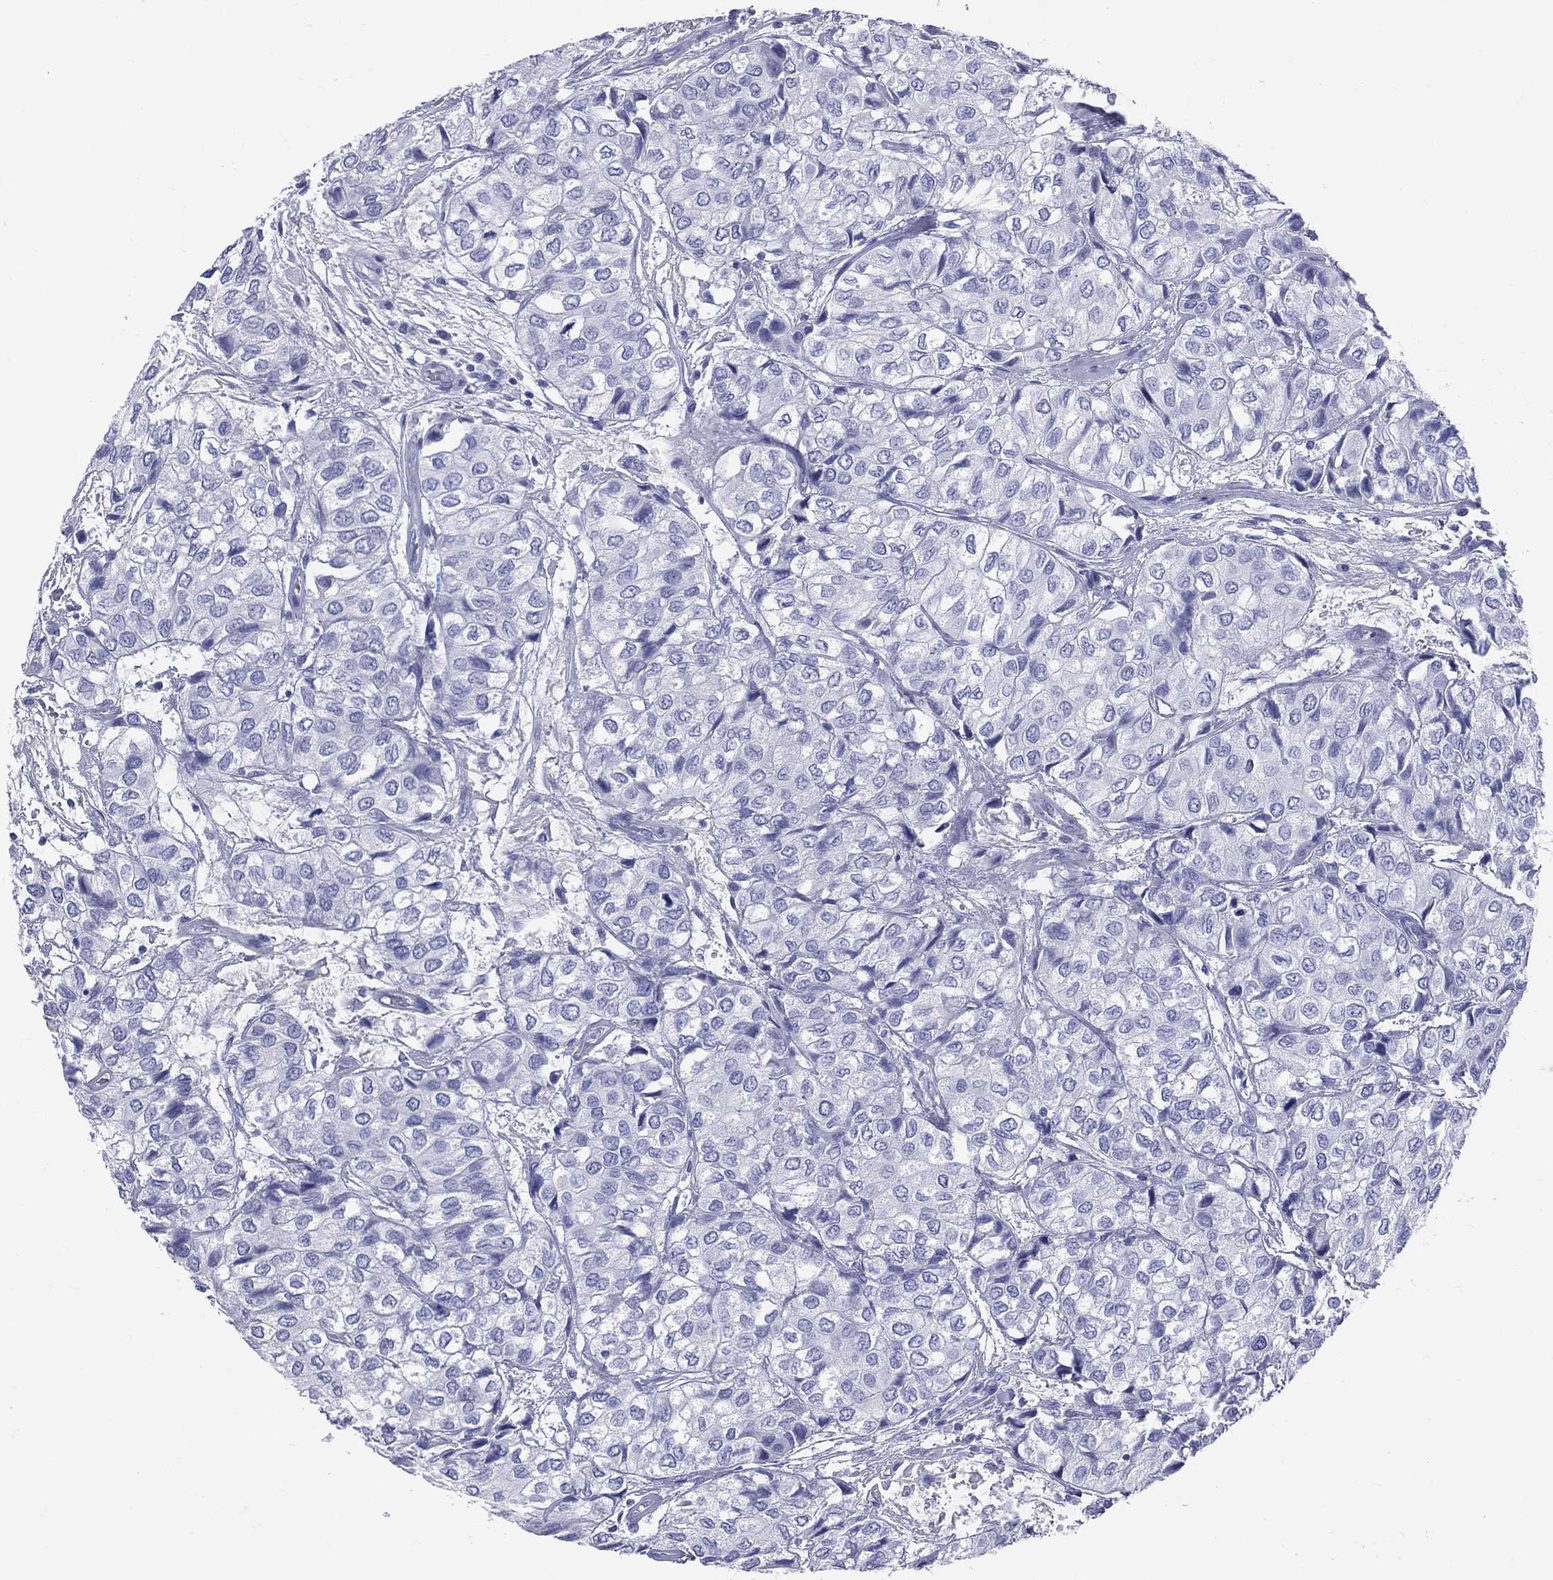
{"staining": {"intensity": "negative", "quantity": "none", "location": "none"}, "tissue": "urothelial cancer", "cell_type": "Tumor cells", "image_type": "cancer", "snomed": [{"axis": "morphology", "description": "Urothelial carcinoma, High grade"}, {"axis": "topography", "description": "Urinary bladder"}], "caption": "DAB immunohistochemical staining of urothelial cancer exhibits no significant expression in tumor cells. Brightfield microscopy of immunohistochemistry (IHC) stained with DAB (brown) and hematoxylin (blue), captured at high magnification.", "gene": "CYLC1", "patient": {"sex": "male", "age": 73}}